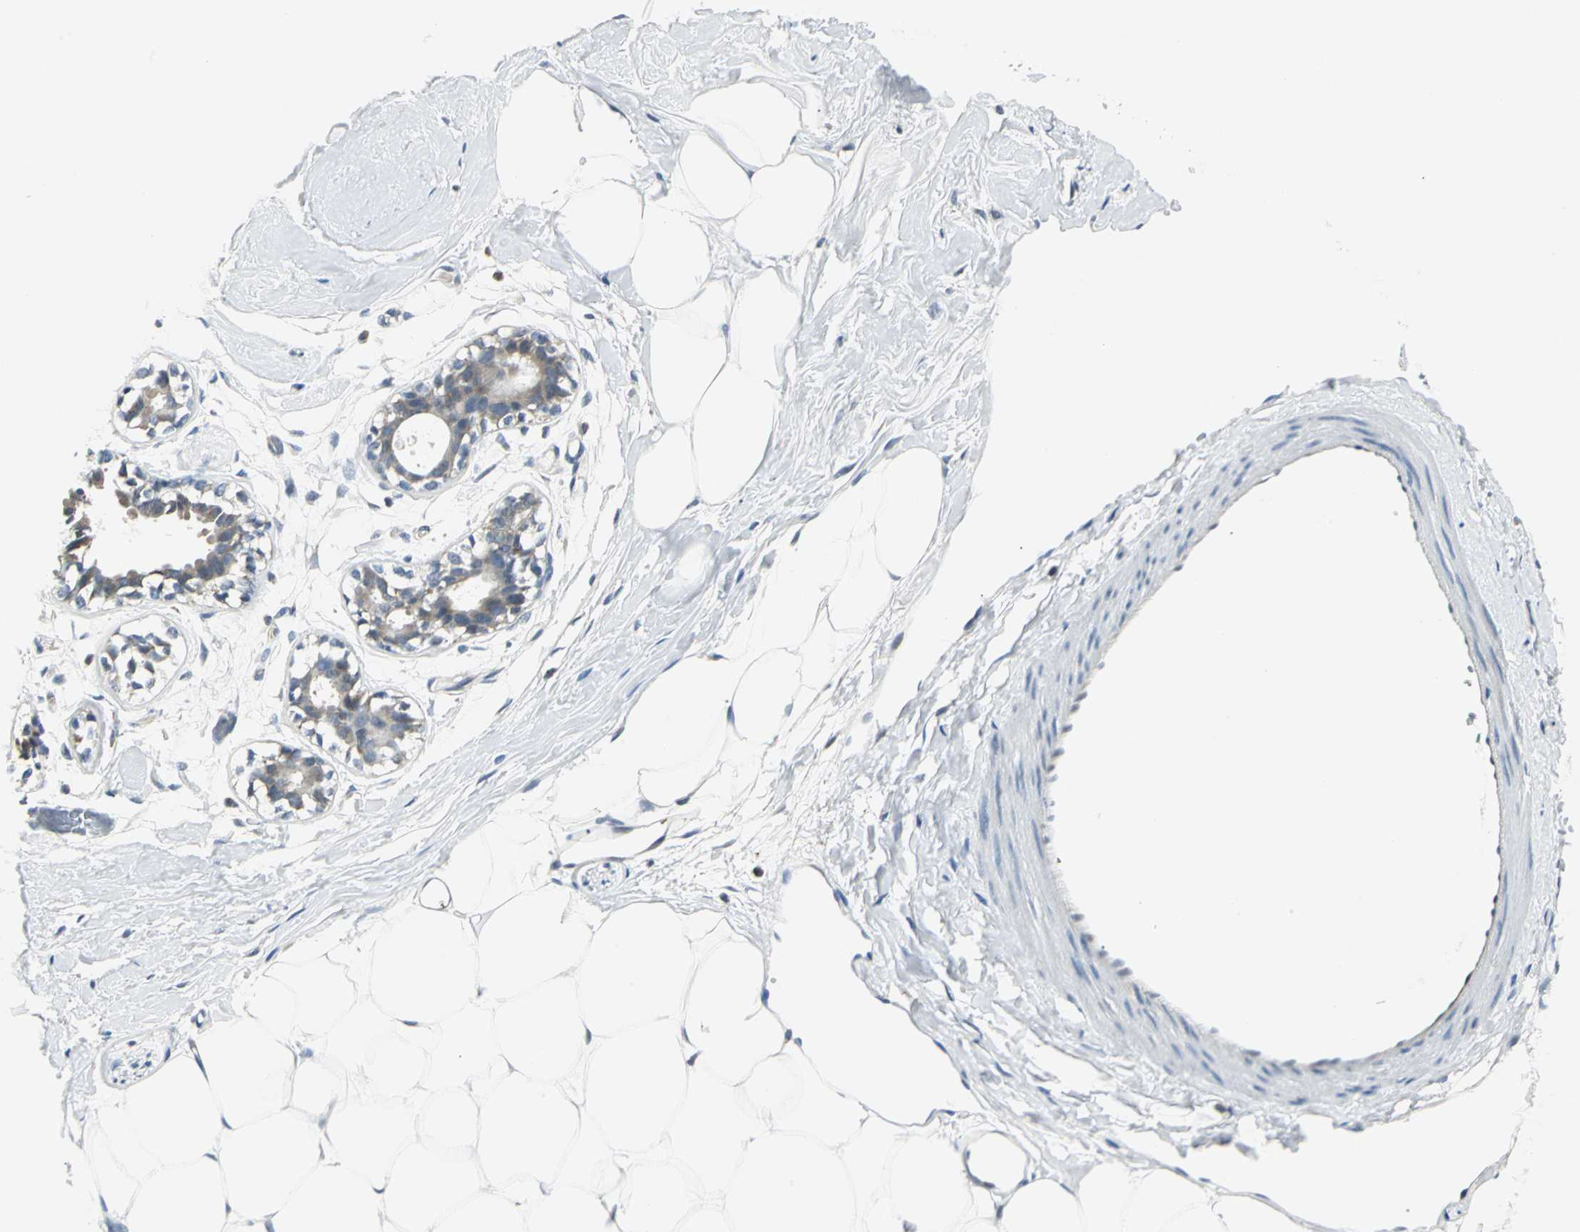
{"staining": {"intensity": "negative", "quantity": "none", "location": "none"}, "tissue": "breast", "cell_type": "Adipocytes", "image_type": "normal", "snomed": [{"axis": "morphology", "description": "Normal tissue, NOS"}, {"axis": "topography", "description": "Breast"}, {"axis": "topography", "description": "Adipose tissue"}], "caption": "IHC of normal human breast exhibits no positivity in adipocytes. Brightfield microscopy of IHC stained with DAB (brown) and hematoxylin (blue), captured at high magnification.", "gene": "USP40", "patient": {"sex": "female", "age": 25}}